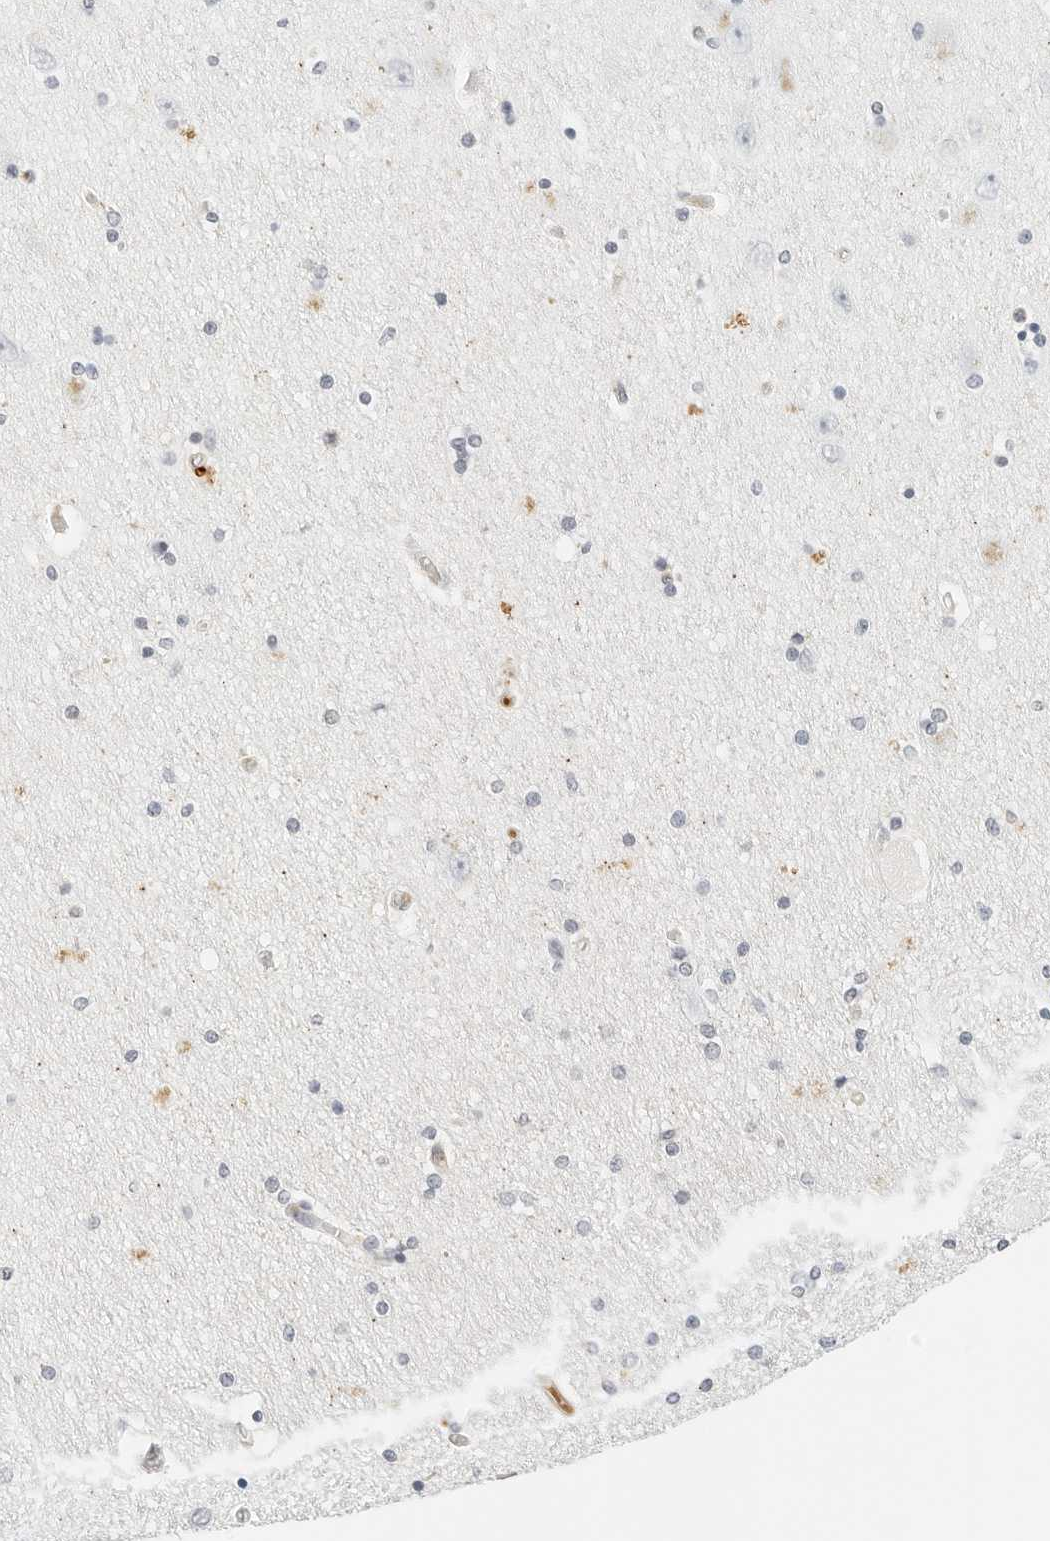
{"staining": {"intensity": "moderate", "quantity": "<25%", "location": "cytoplasmic/membranous"}, "tissue": "hippocampus", "cell_type": "Glial cells", "image_type": "normal", "snomed": [{"axis": "morphology", "description": "Normal tissue, NOS"}, {"axis": "topography", "description": "Hippocampus"}], "caption": "About <25% of glial cells in benign hippocampus demonstrate moderate cytoplasmic/membranous protein expression as visualized by brown immunohistochemical staining.", "gene": "PKDCC", "patient": {"sex": "female", "age": 54}}